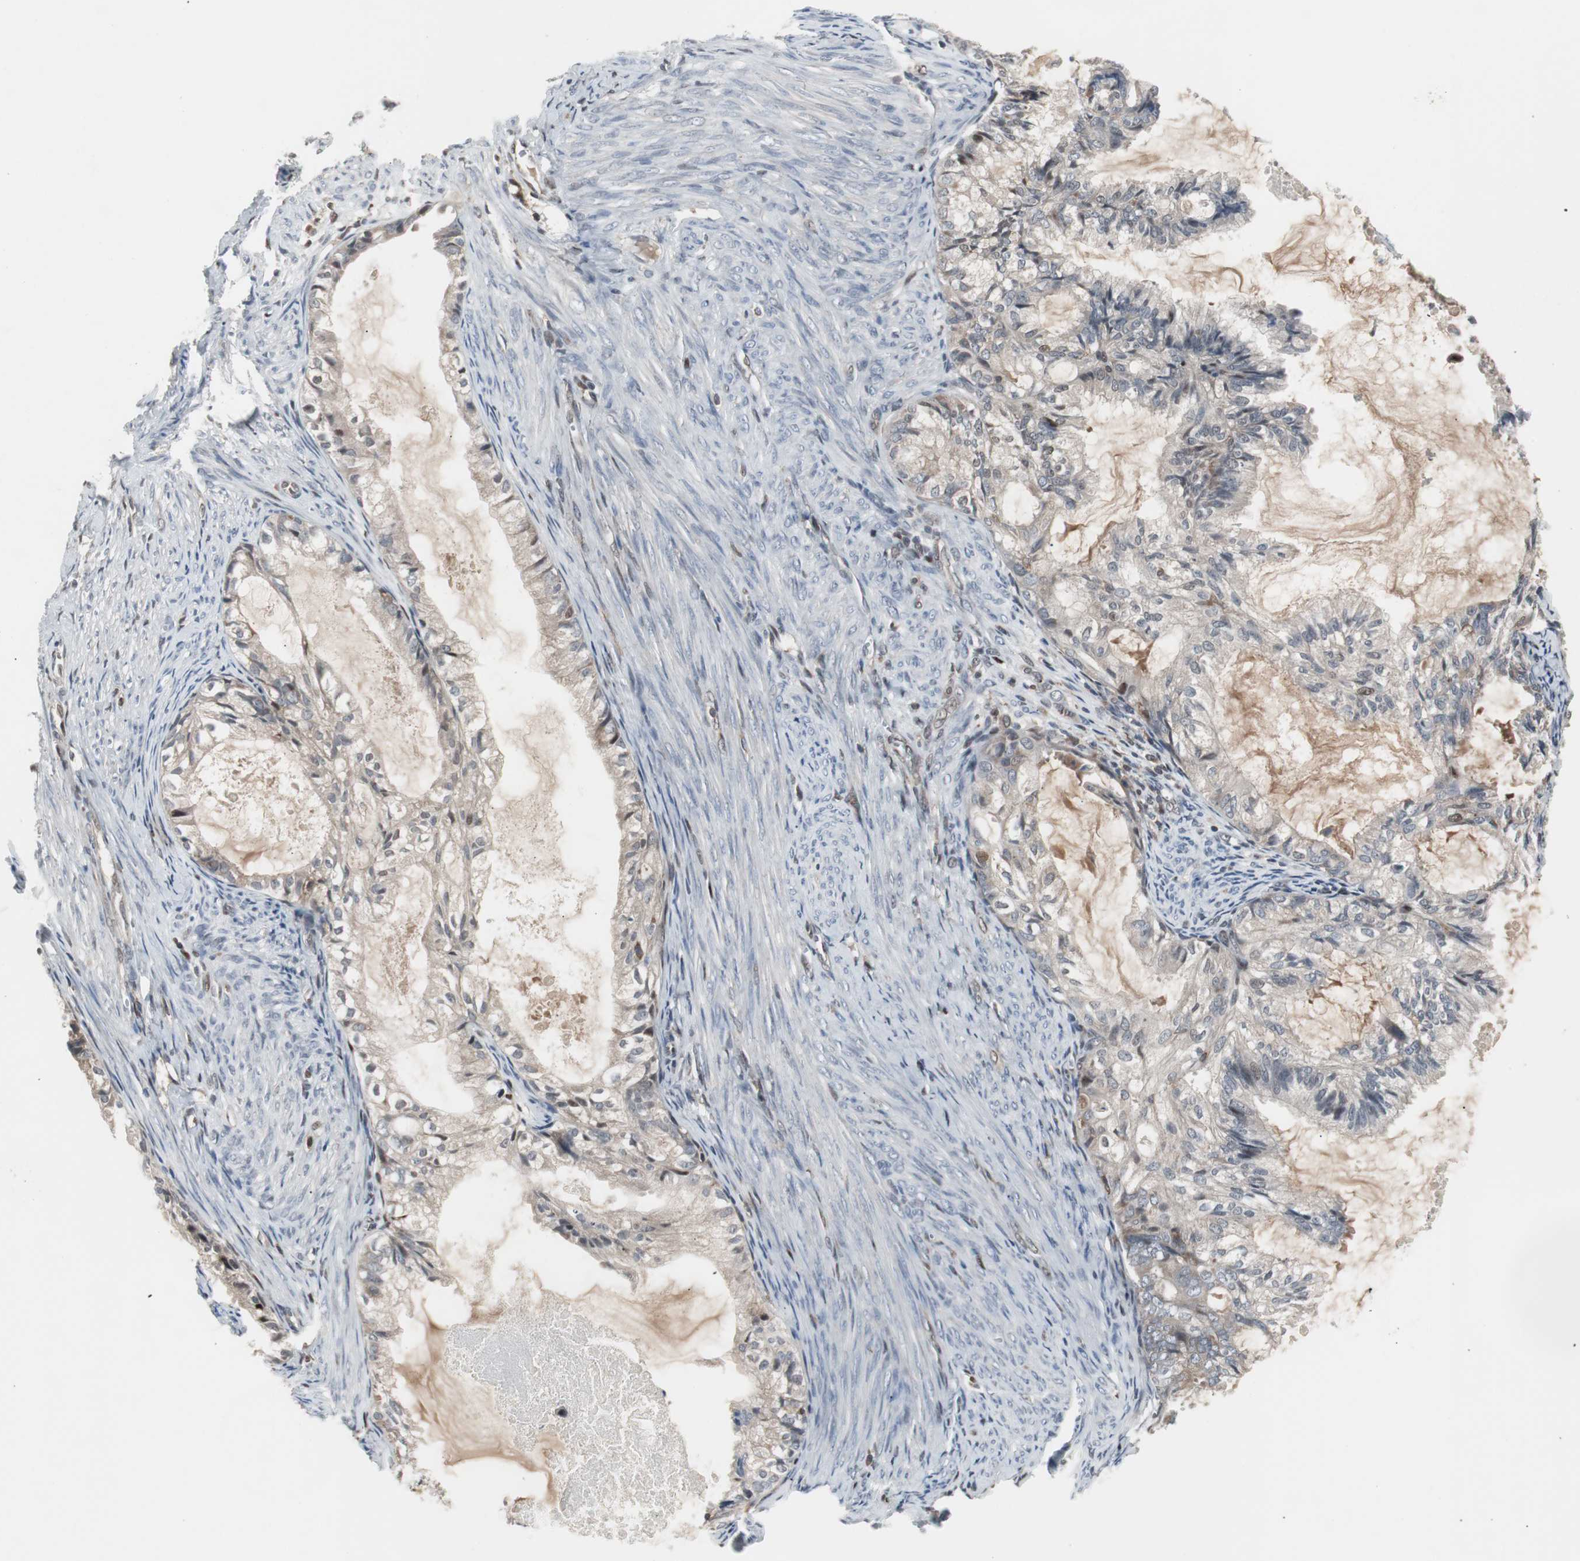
{"staining": {"intensity": "weak", "quantity": ">75%", "location": "cytoplasmic/membranous"}, "tissue": "cervical cancer", "cell_type": "Tumor cells", "image_type": "cancer", "snomed": [{"axis": "morphology", "description": "Normal tissue, NOS"}, {"axis": "morphology", "description": "Adenocarcinoma, NOS"}, {"axis": "topography", "description": "Cervix"}, {"axis": "topography", "description": "Endometrium"}], "caption": "Cervical adenocarcinoma was stained to show a protein in brown. There is low levels of weak cytoplasmic/membranous expression in about >75% of tumor cells.", "gene": "GRK2", "patient": {"sex": "female", "age": 86}}